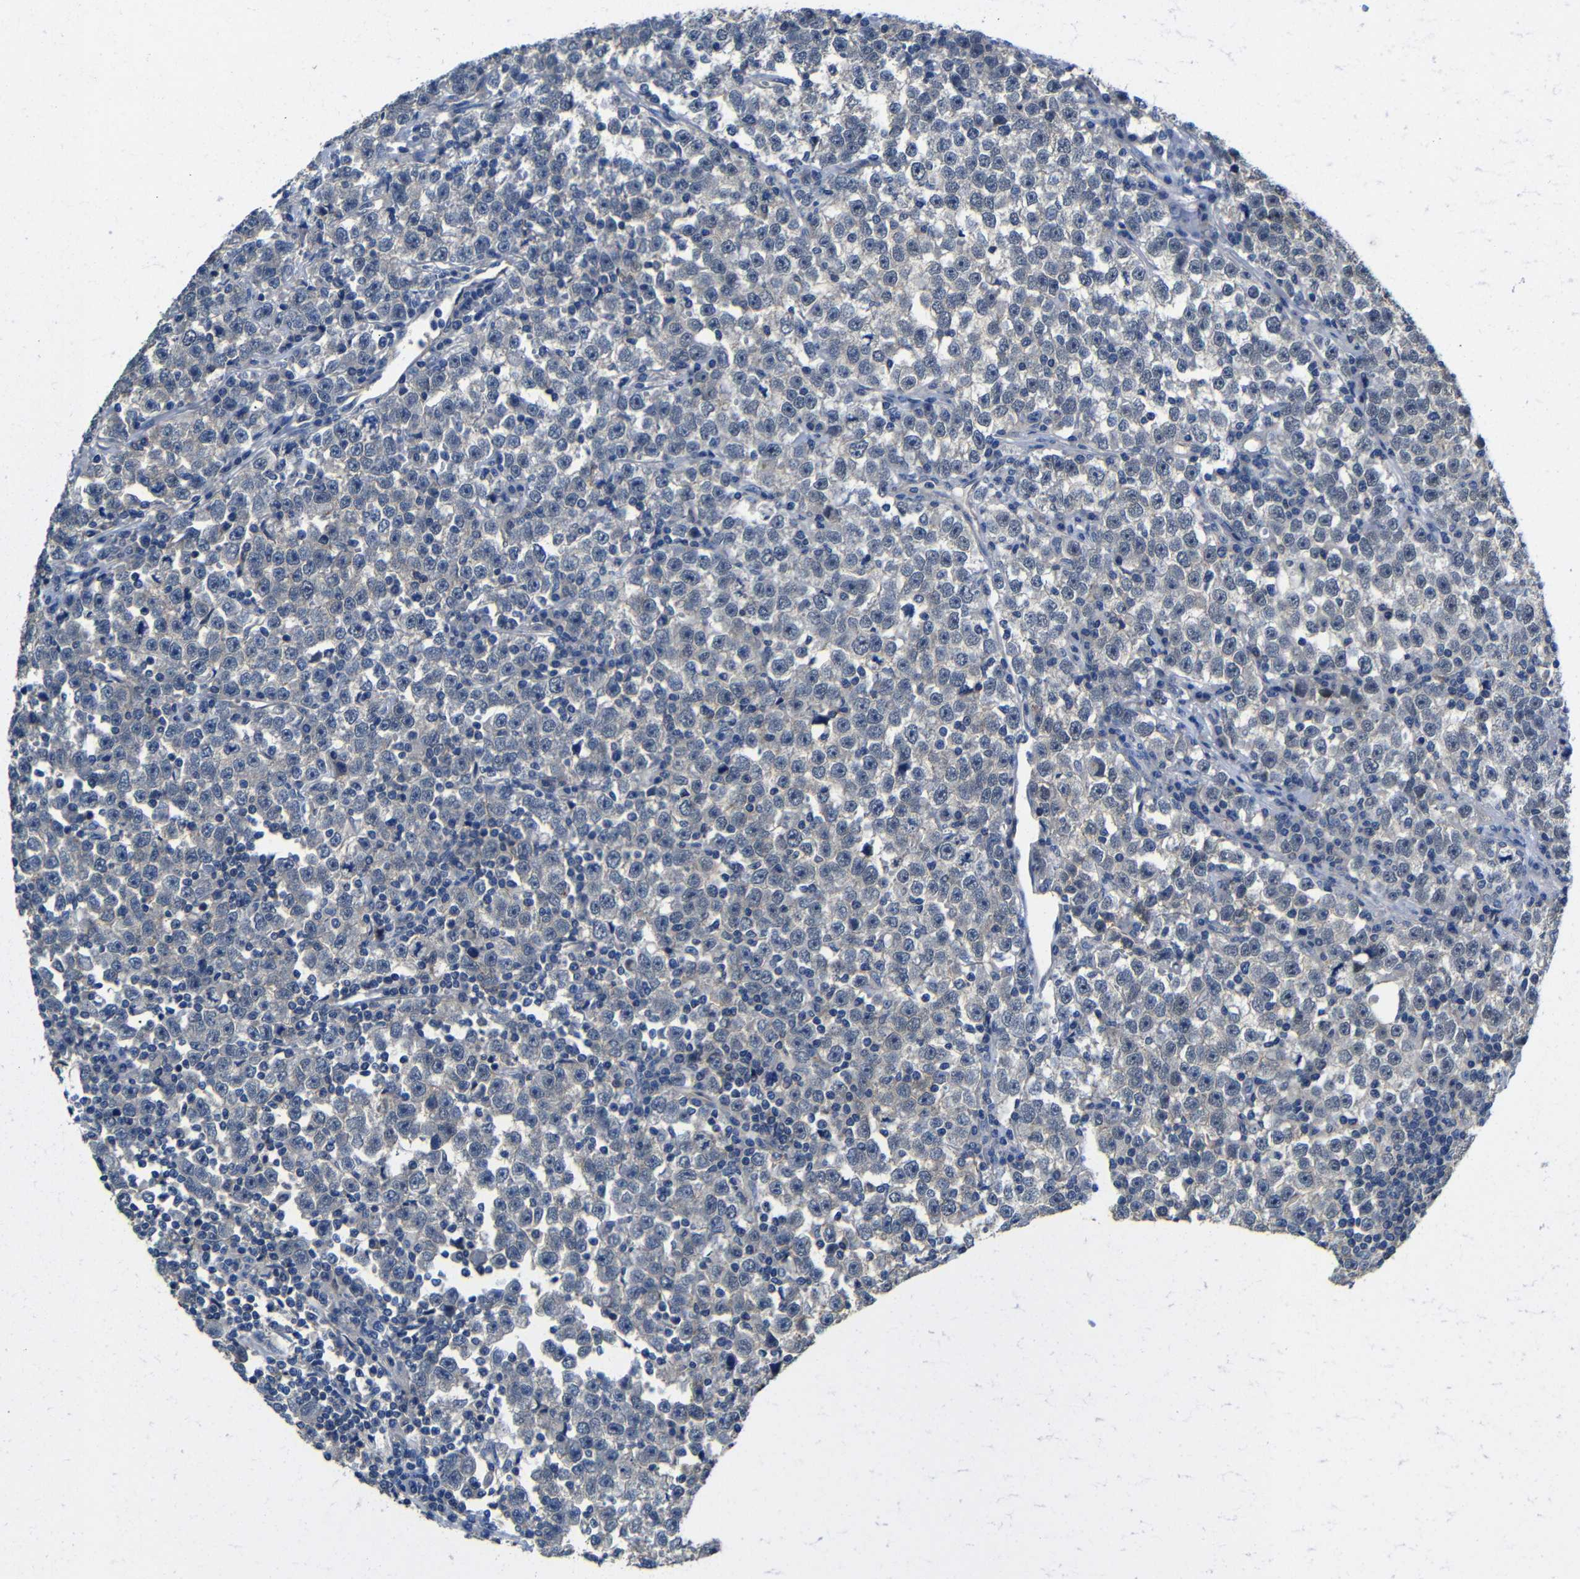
{"staining": {"intensity": "negative", "quantity": "none", "location": "none"}, "tissue": "testis cancer", "cell_type": "Tumor cells", "image_type": "cancer", "snomed": [{"axis": "morphology", "description": "Seminoma, NOS"}, {"axis": "topography", "description": "Testis"}], "caption": "Immunohistochemical staining of testis cancer (seminoma) exhibits no significant staining in tumor cells.", "gene": "ZNF90", "patient": {"sex": "male", "age": 43}}